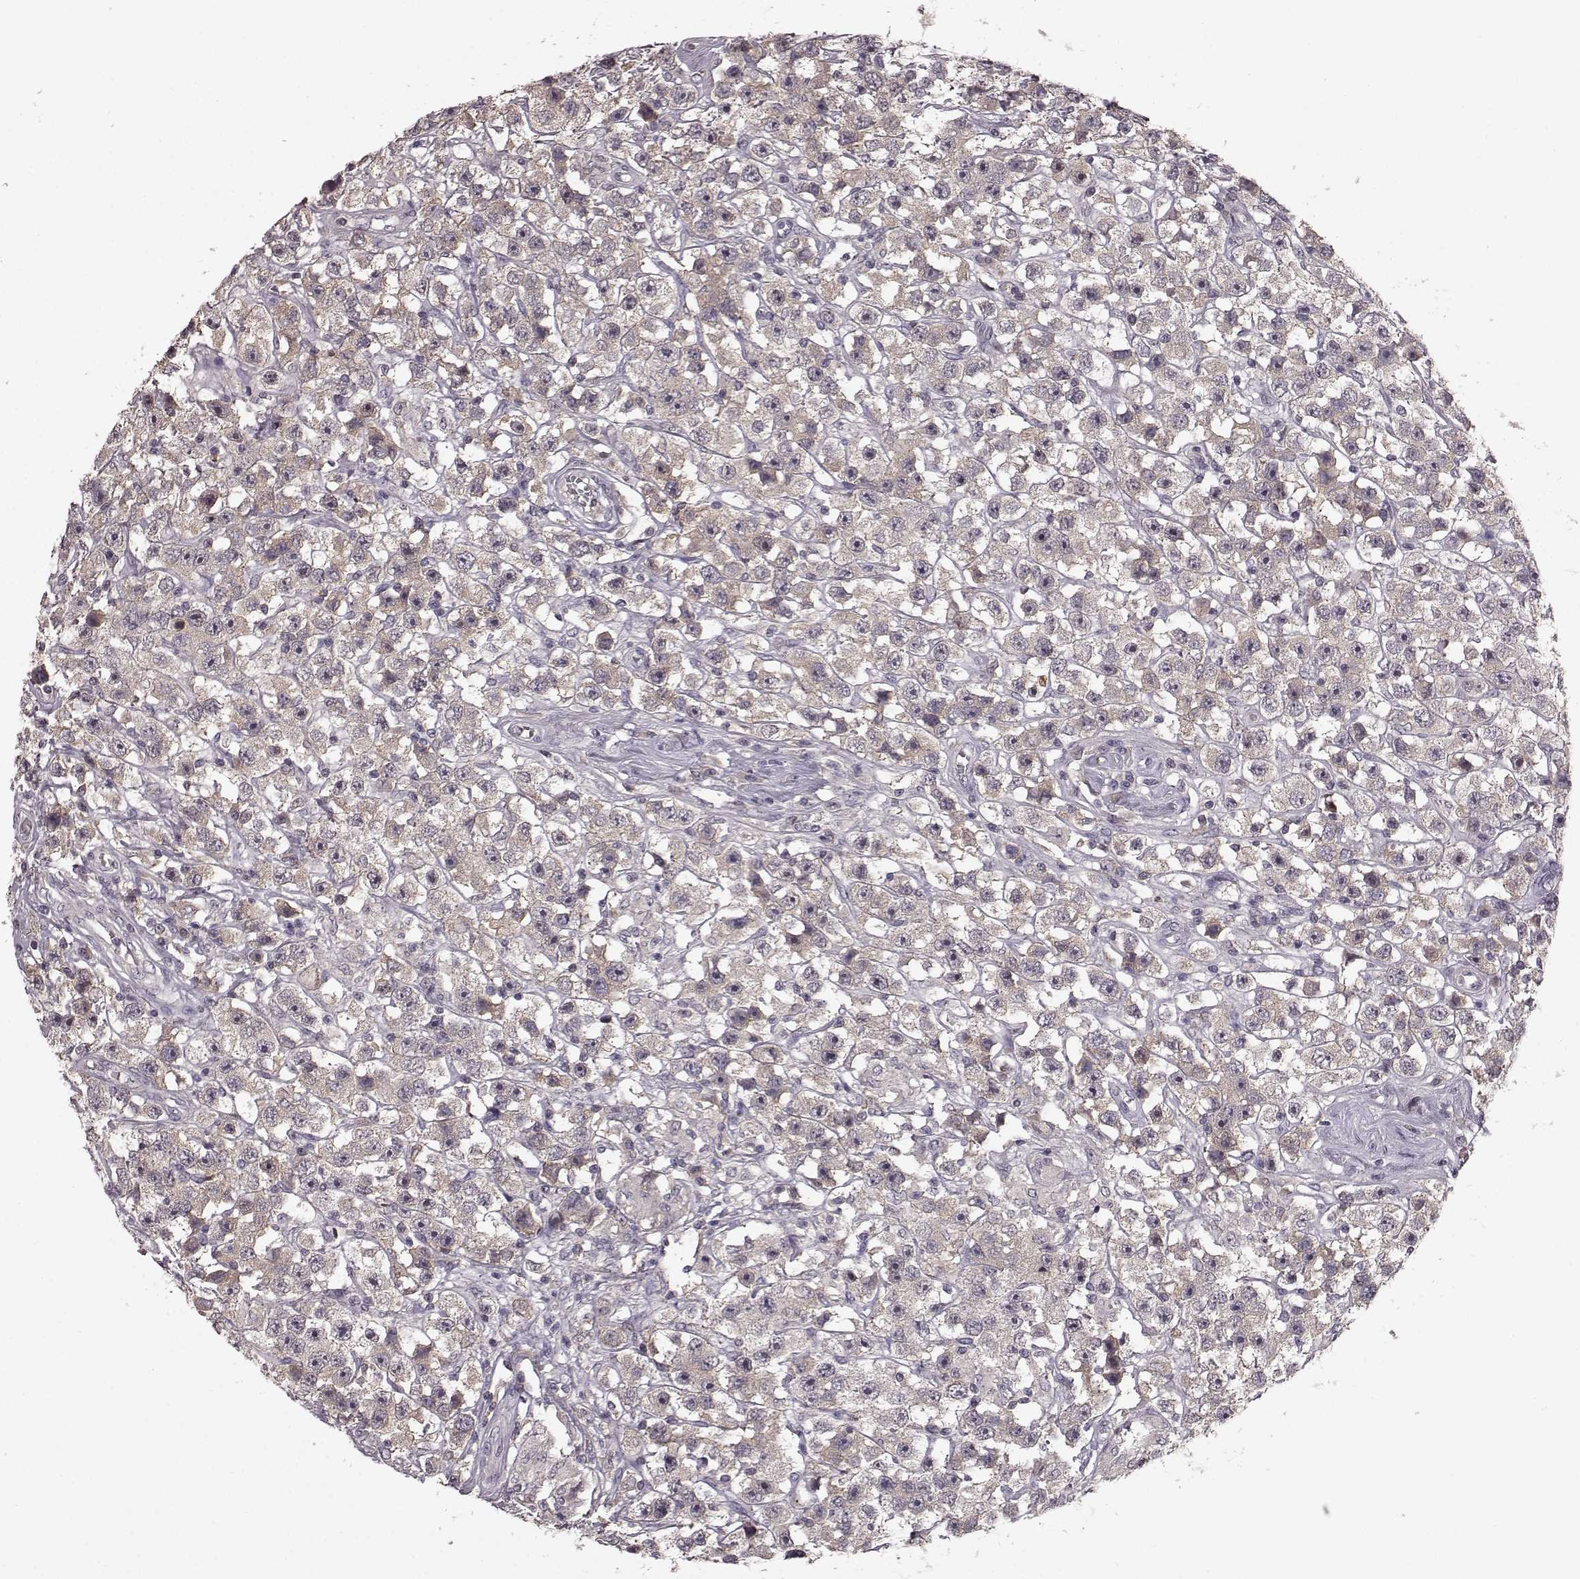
{"staining": {"intensity": "negative", "quantity": "none", "location": "none"}, "tissue": "testis cancer", "cell_type": "Tumor cells", "image_type": "cancer", "snomed": [{"axis": "morphology", "description": "Seminoma, NOS"}, {"axis": "topography", "description": "Testis"}], "caption": "Testis seminoma was stained to show a protein in brown. There is no significant positivity in tumor cells.", "gene": "SLC22A18", "patient": {"sex": "male", "age": 45}}